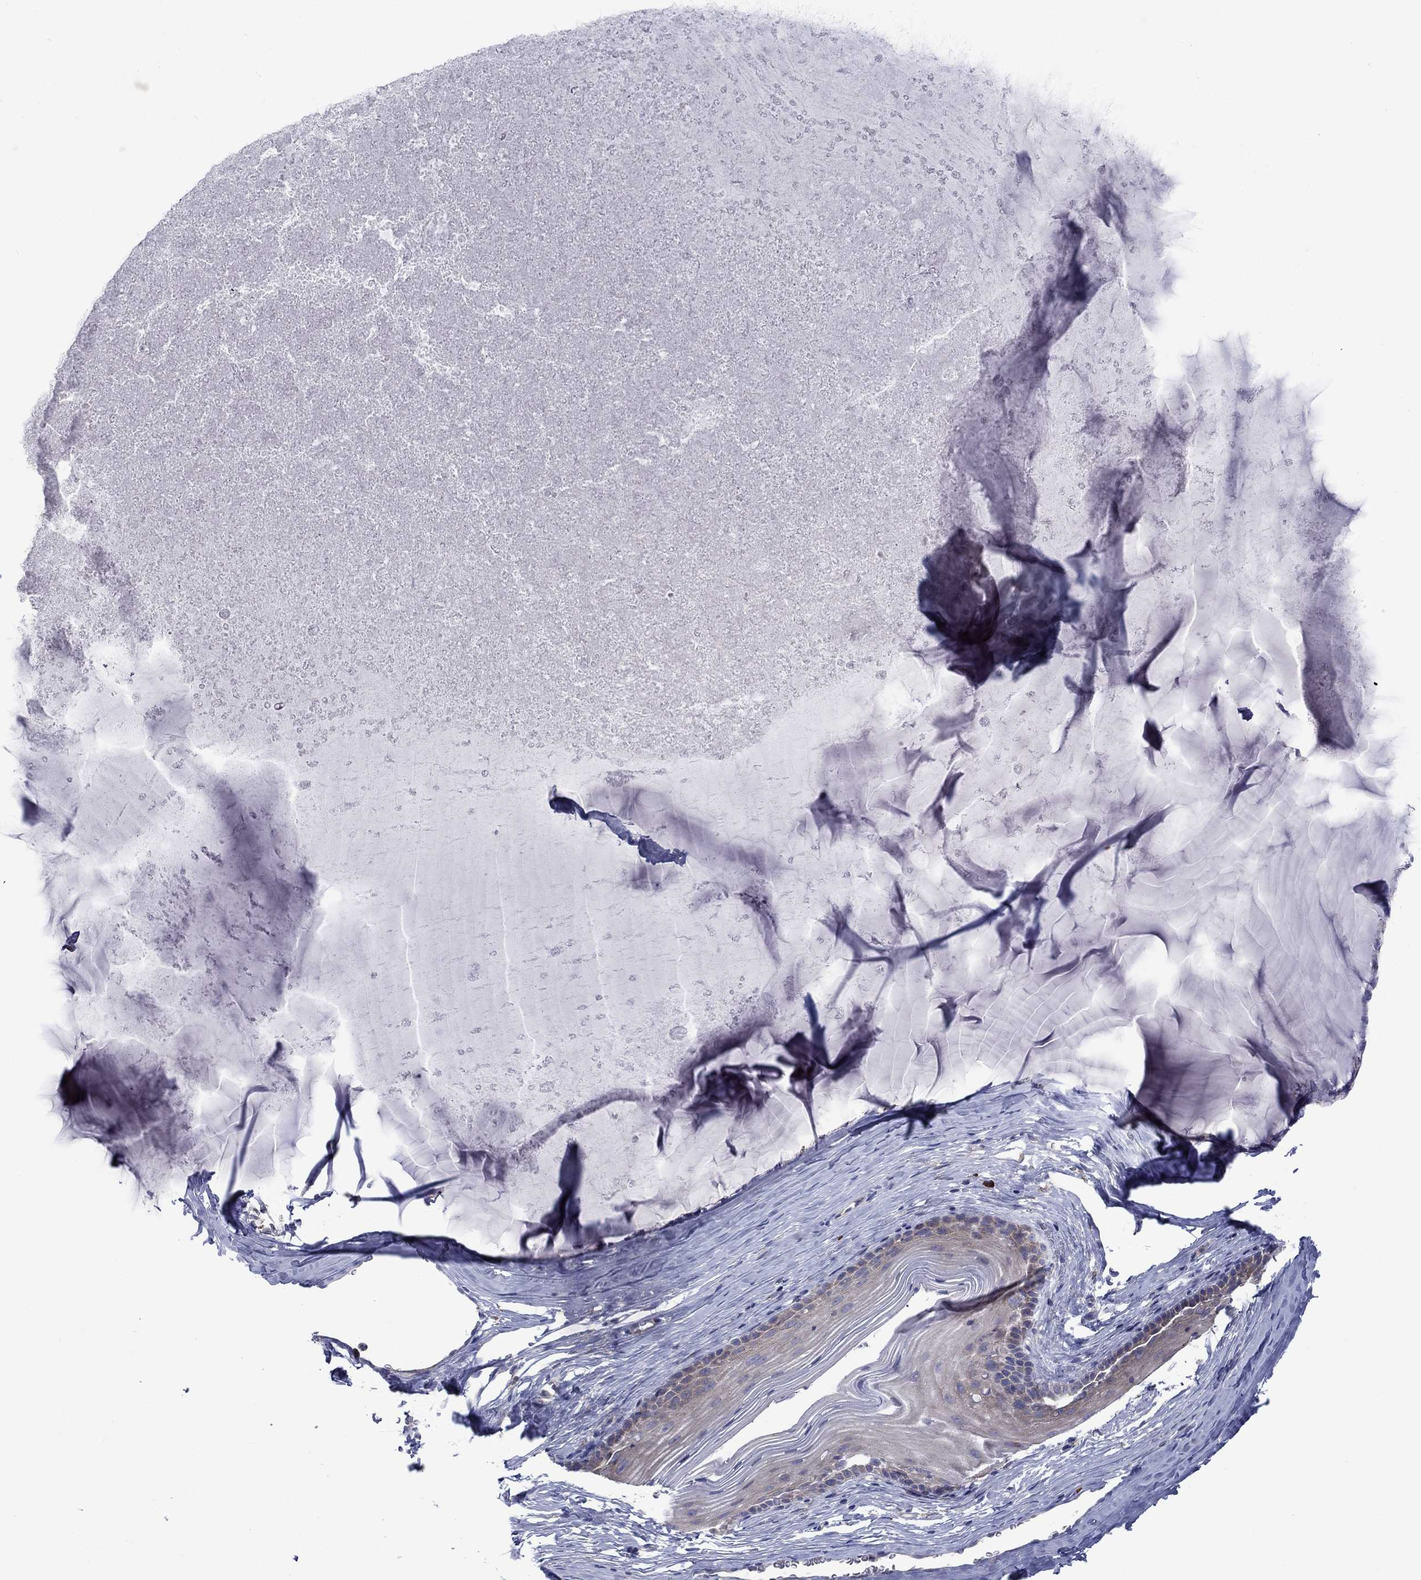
{"staining": {"intensity": "strong", "quantity": "25%-75%", "location": "cytoplasmic/membranous"}, "tissue": "cervix", "cell_type": "Glandular cells", "image_type": "normal", "snomed": [{"axis": "morphology", "description": "Normal tissue, NOS"}, {"axis": "topography", "description": "Cervix"}], "caption": "An IHC photomicrograph of unremarkable tissue is shown. Protein staining in brown shows strong cytoplasmic/membranous positivity in cervix within glandular cells. The staining was performed using DAB (3,3'-diaminobenzidine), with brown indicating positive protein expression. Nuclei are stained blue with hematoxylin.", "gene": "ASNS", "patient": {"sex": "female", "age": 40}}